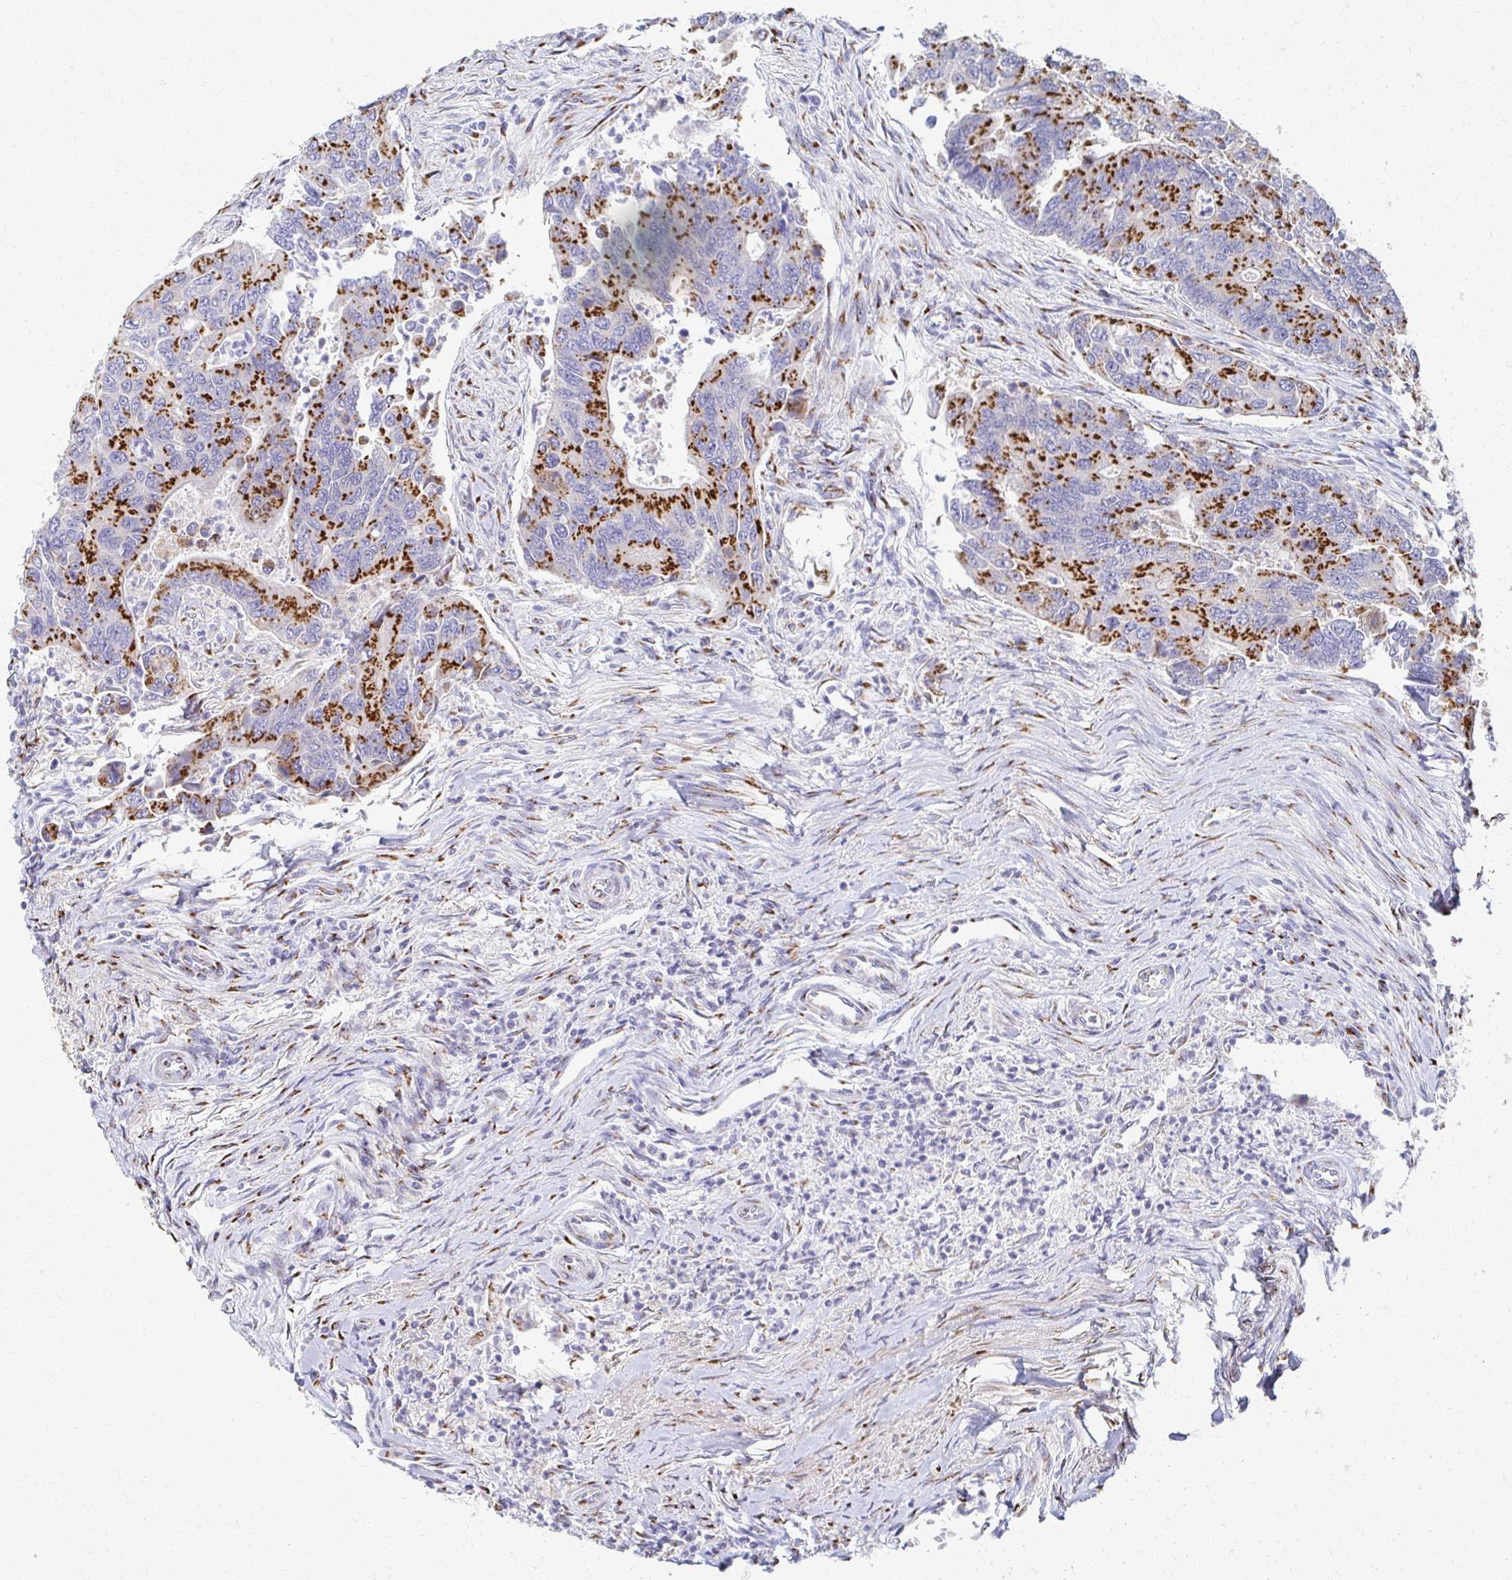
{"staining": {"intensity": "strong", "quantity": ">75%", "location": "cytoplasmic/membranous"}, "tissue": "colorectal cancer", "cell_type": "Tumor cells", "image_type": "cancer", "snomed": [{"axis": "morphology", "description": "Adenocarcinoma, NOS"}, {"axis": "topography", "description": "Colon"}], "caption": "A high amount of strong cytoplasmic/membranous staining is appreciated in approximately >75% of tumor cells in colorectal adenocarcinoma tissue.", "gene": "TM9SF1", "patient": {"sex": "female", "age": 67}}